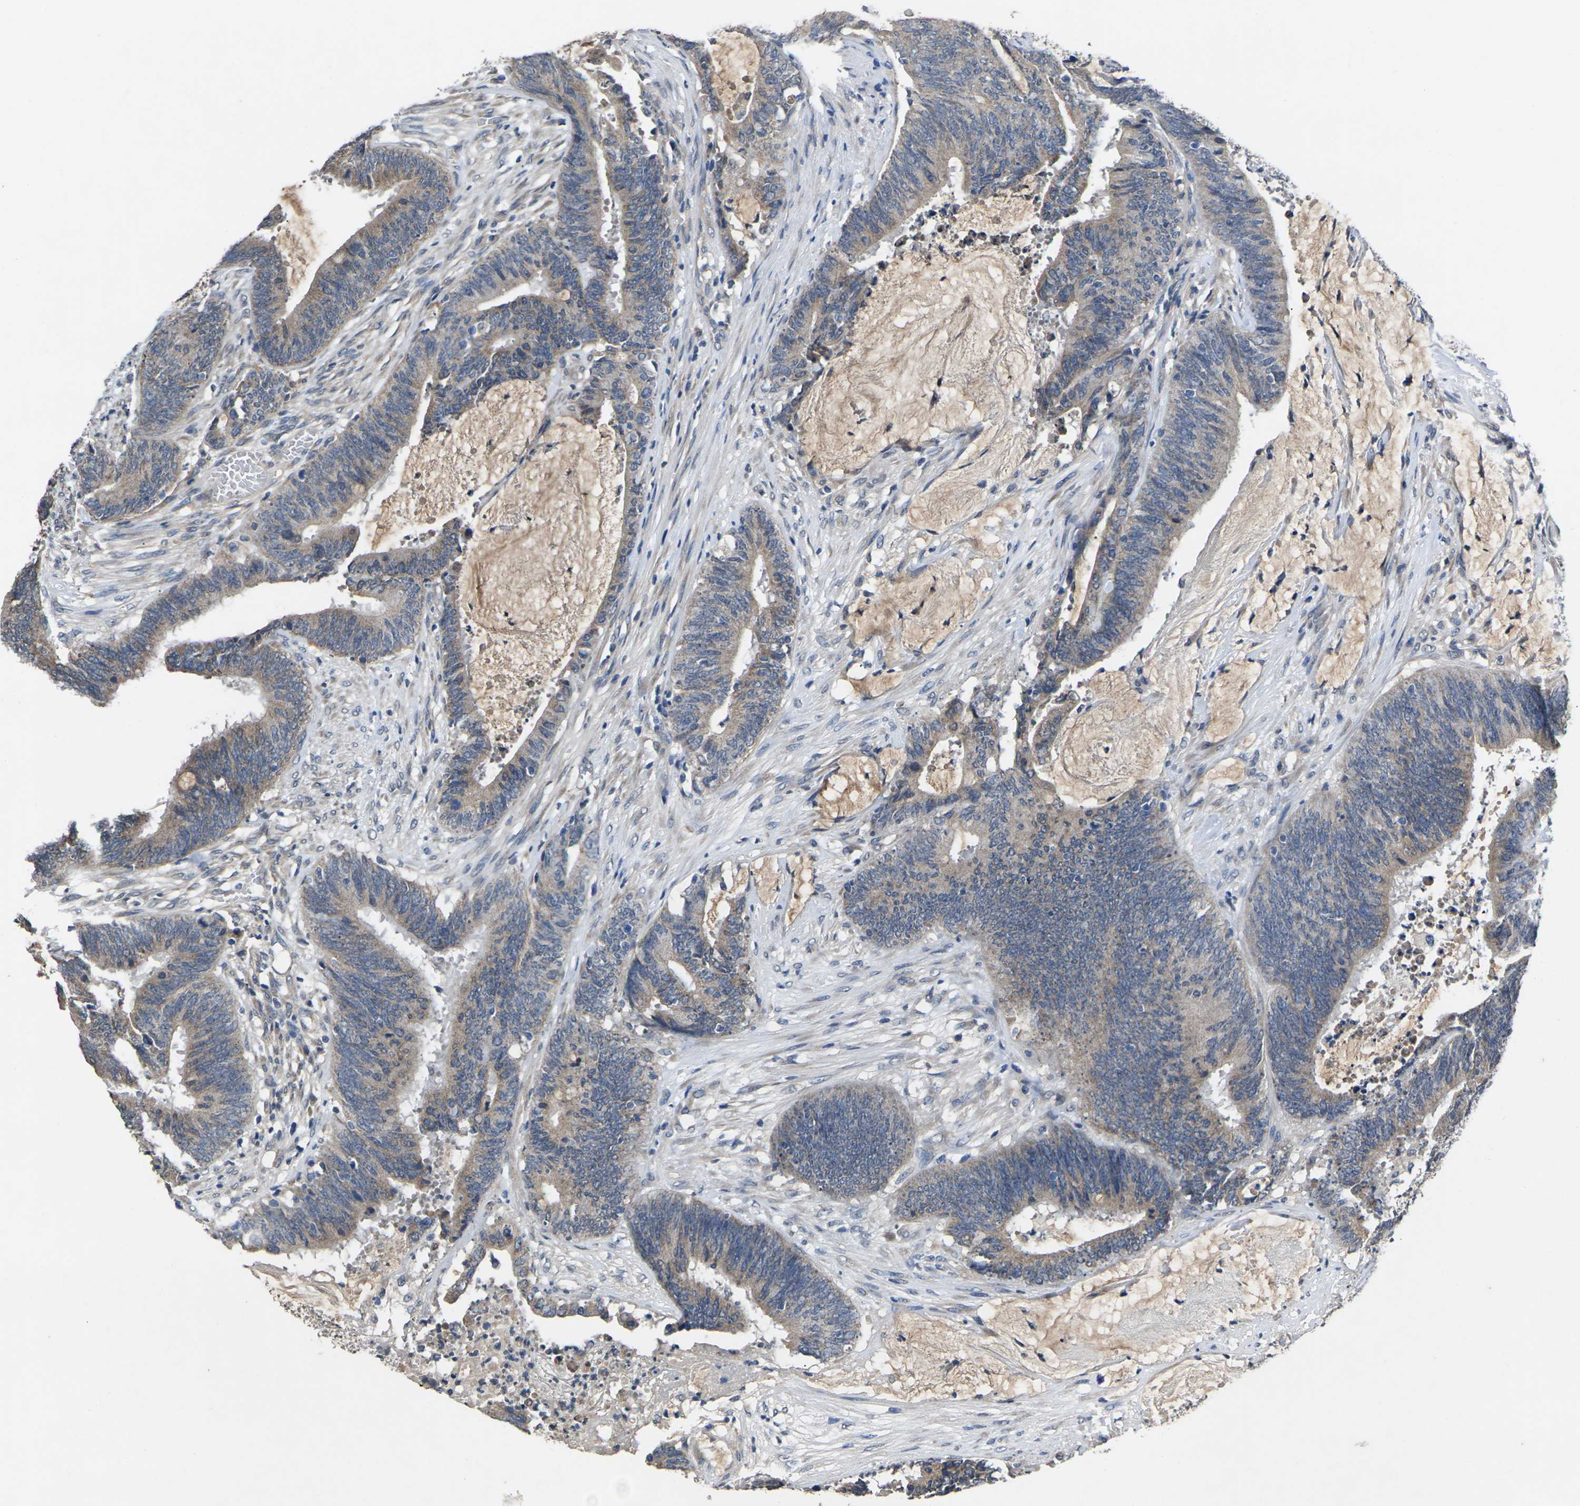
{"staining": {"intensity": "weak", "quantity": "<25%", "location": "cytoplasmic/membranous"}, "tissue": "colorectal cancer", "cell_type": "Tumor cells", "image_type": "cancer", "snomed": [{"axis": "morphology", "description": "Adenocarcinoma, NOS"}, {"axis": "topography", "description": "Rectum"}], "caption": "Immunohistochemistry (IHC) histopathology image of human adenocarcinoma (colorectal) stained for a protein (brown), which exhibits no staining in tumor cells.", "gene": "SLC2A2", "patient": {"sex": "female", "age": 66}}